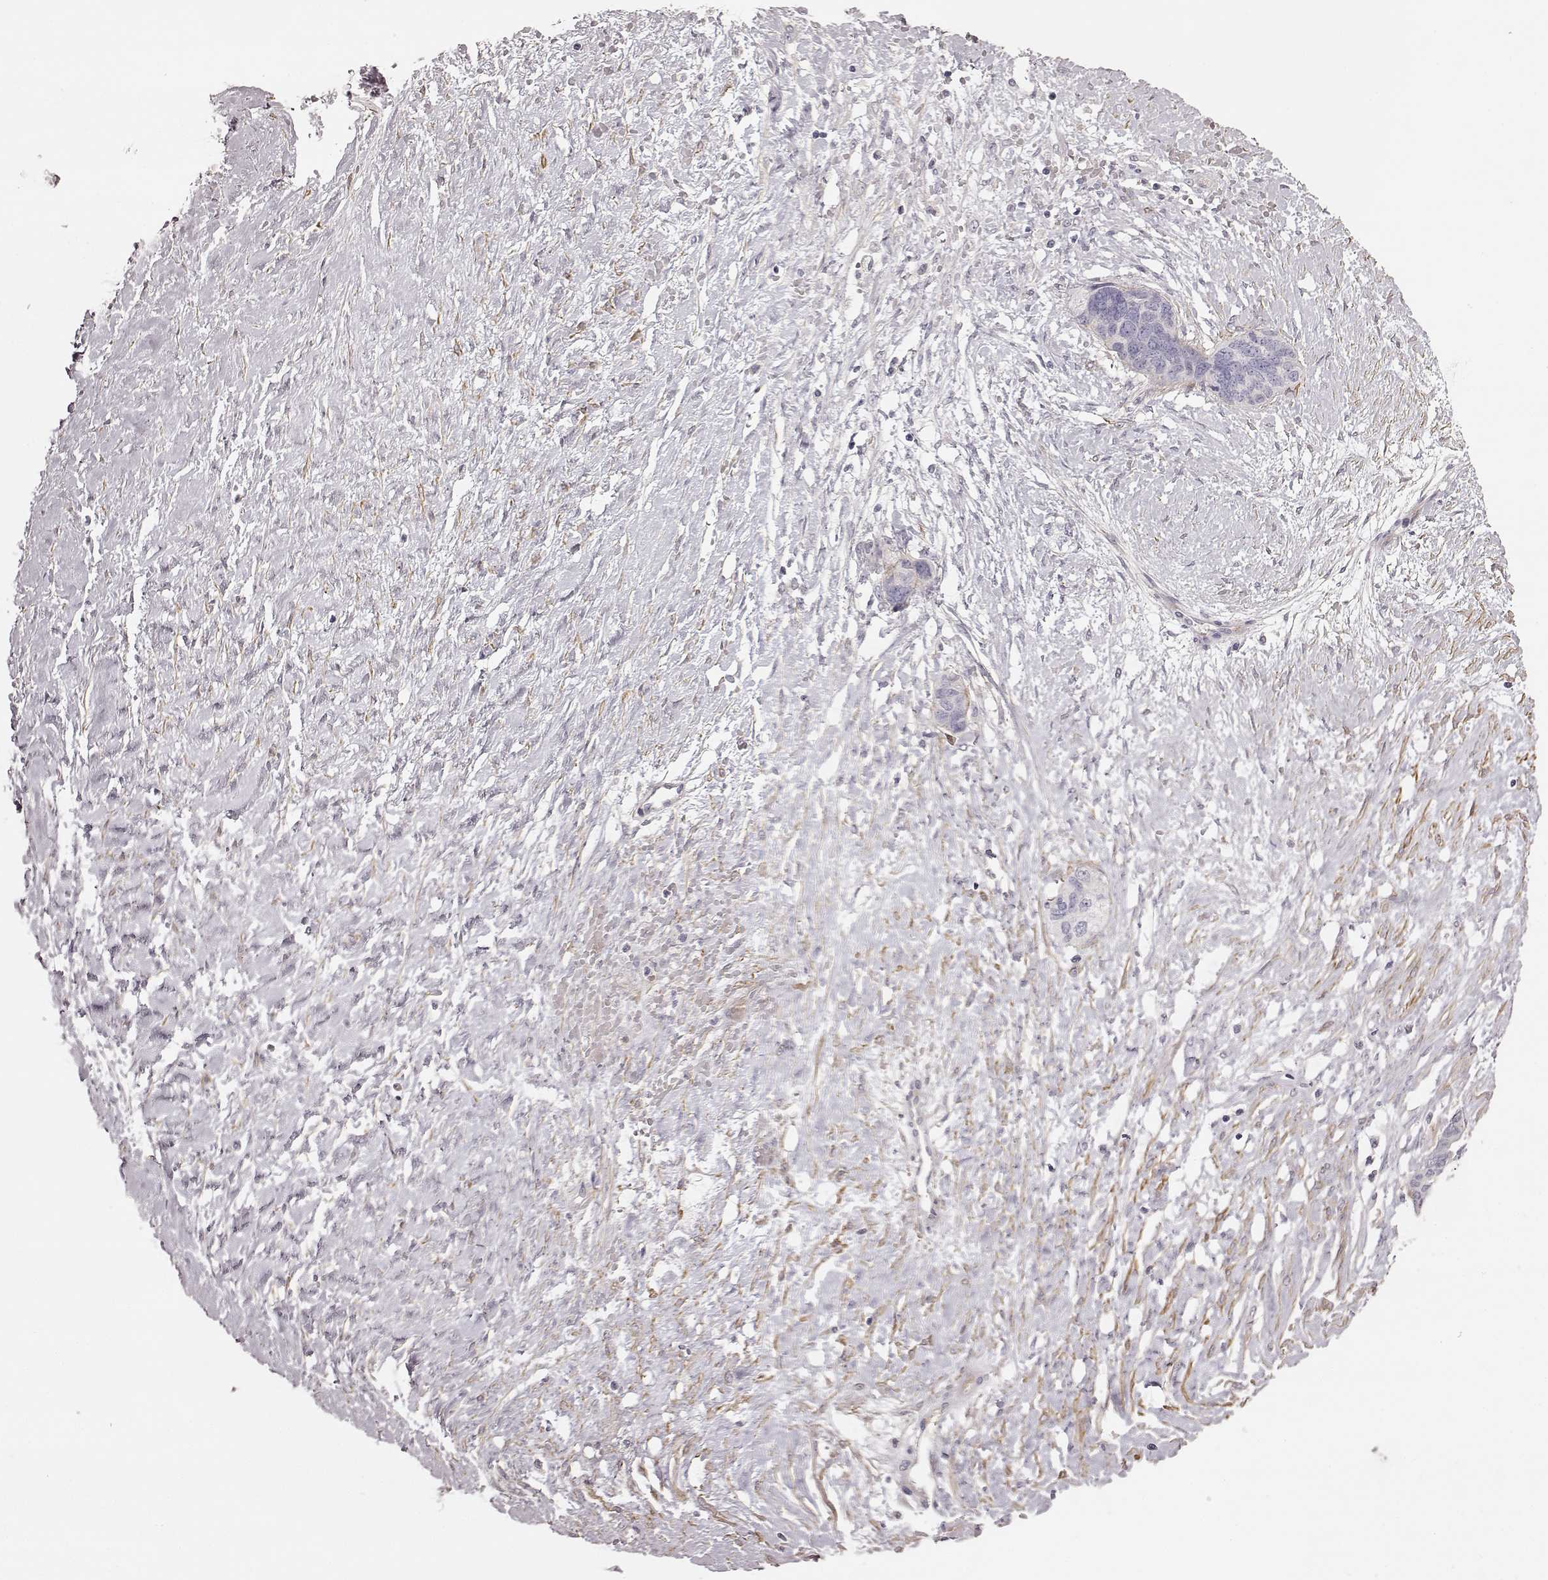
{"staining": {"intensity": "negative", "quantity": "none", "location": "none"}, "tissue": "ovarian cancer", "cell_type": "Tumor cells", "image_type": "cancer", "snomed": [{"axis": "morphology", "description": "Cystadenocarcinoma, serous, NOS"}, {"axis": "topography", "description": "Ovary"}], "caption": "Immunohistochemical staining of serous cystadenocarcinoma (ovarian) demonstrates no significant expression in tumor cells.", "gene": "PRLHR", "patient": {"sex": "female", "age": 69}}